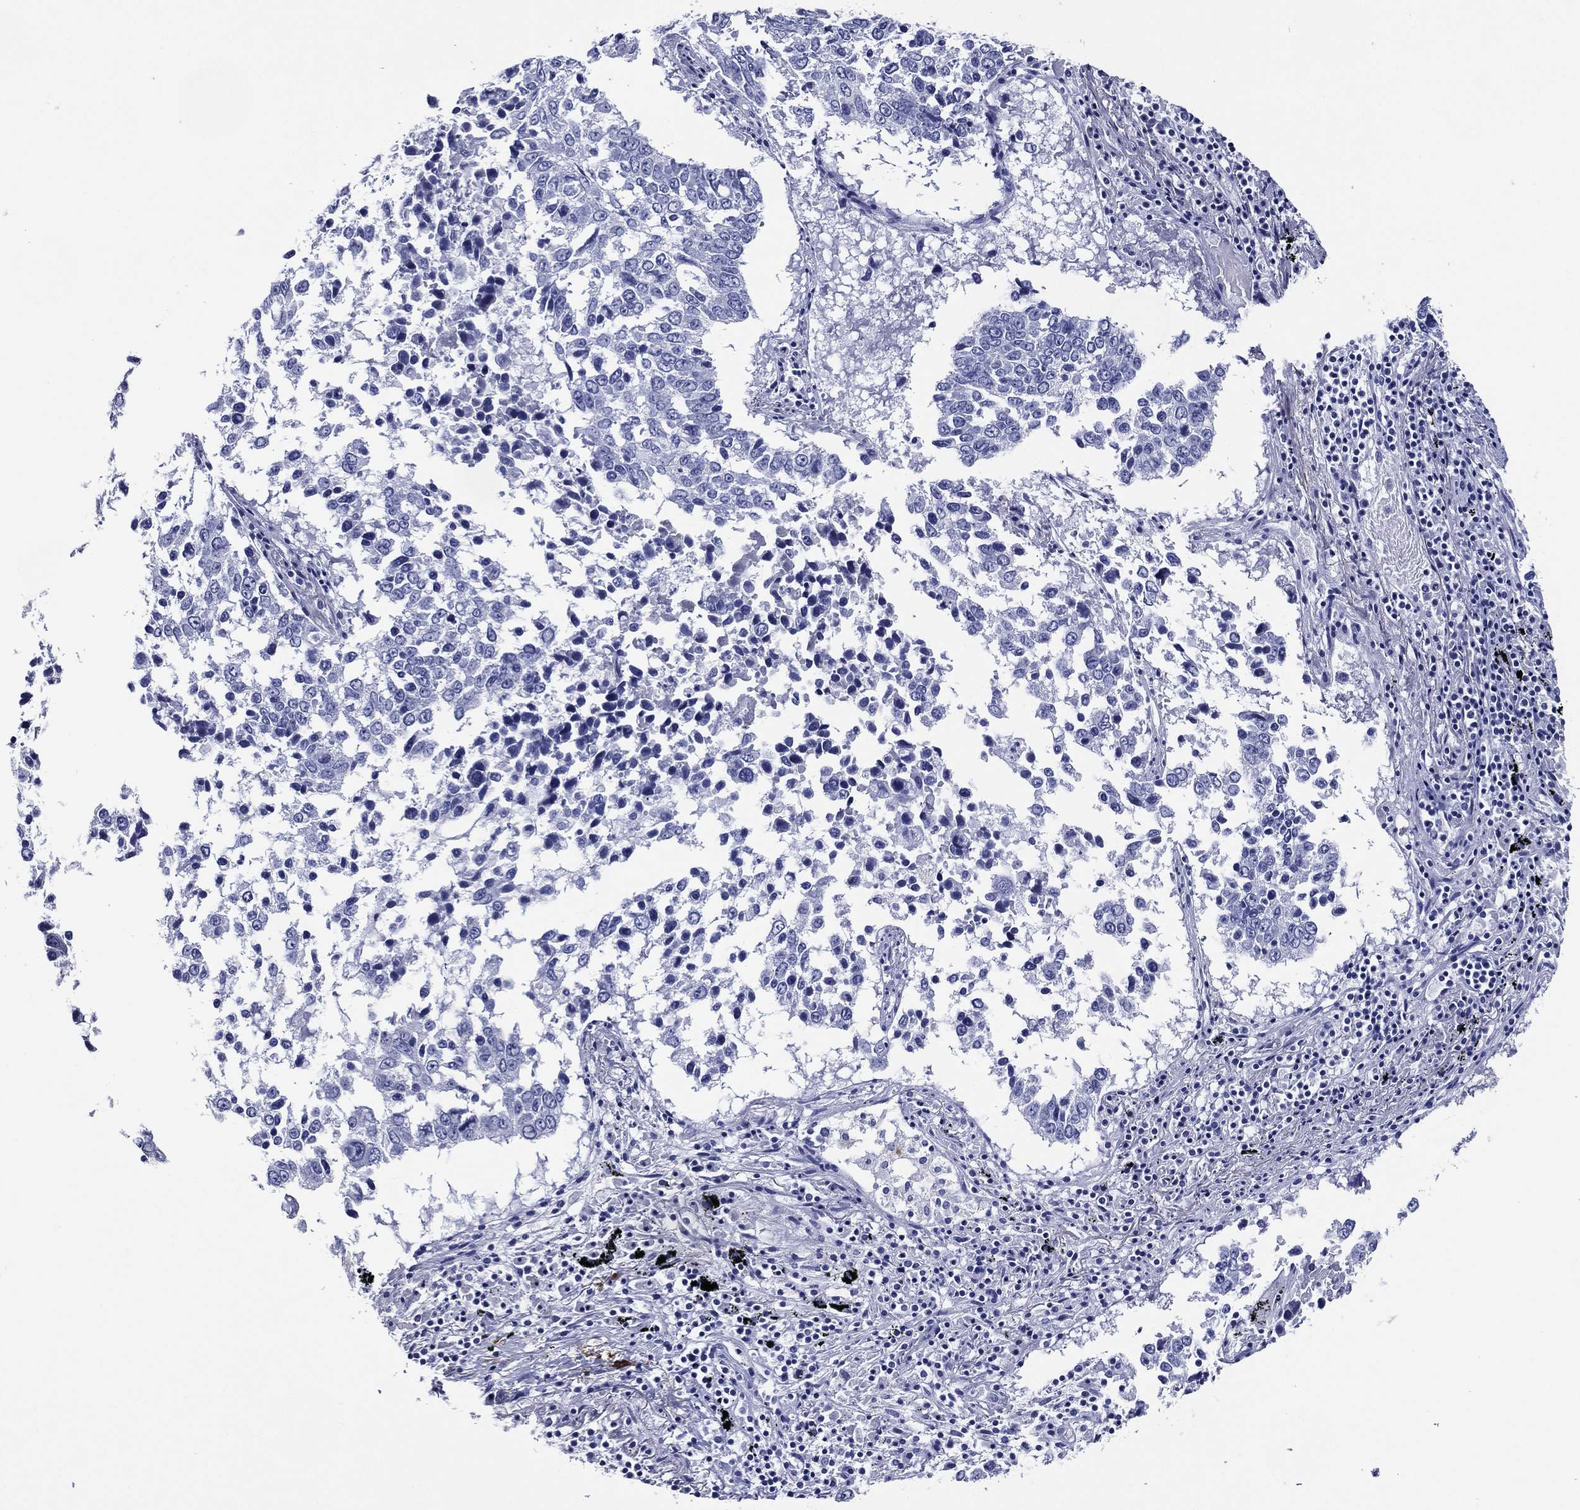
{"staining": {"intensity": "negative", "quantity": "none", "location": "none"}, "tissue": "lung cancer", "cell_type": "Tumor cells", "image_type": "cancer", "snomed": [{"axis": "morphology", "description": "Squamous cell carcinoma, NOS"}, {"axis": "topography", "description": "Lung"}], "caption": "DAB (3,3'-diaminobenzidine) immunohistochemical staining of lung squamous cell carcinoma displays no significant positivity in tumor cells.", "gene": "ACE2", "patient": {"sex": "male", "age": 82}}